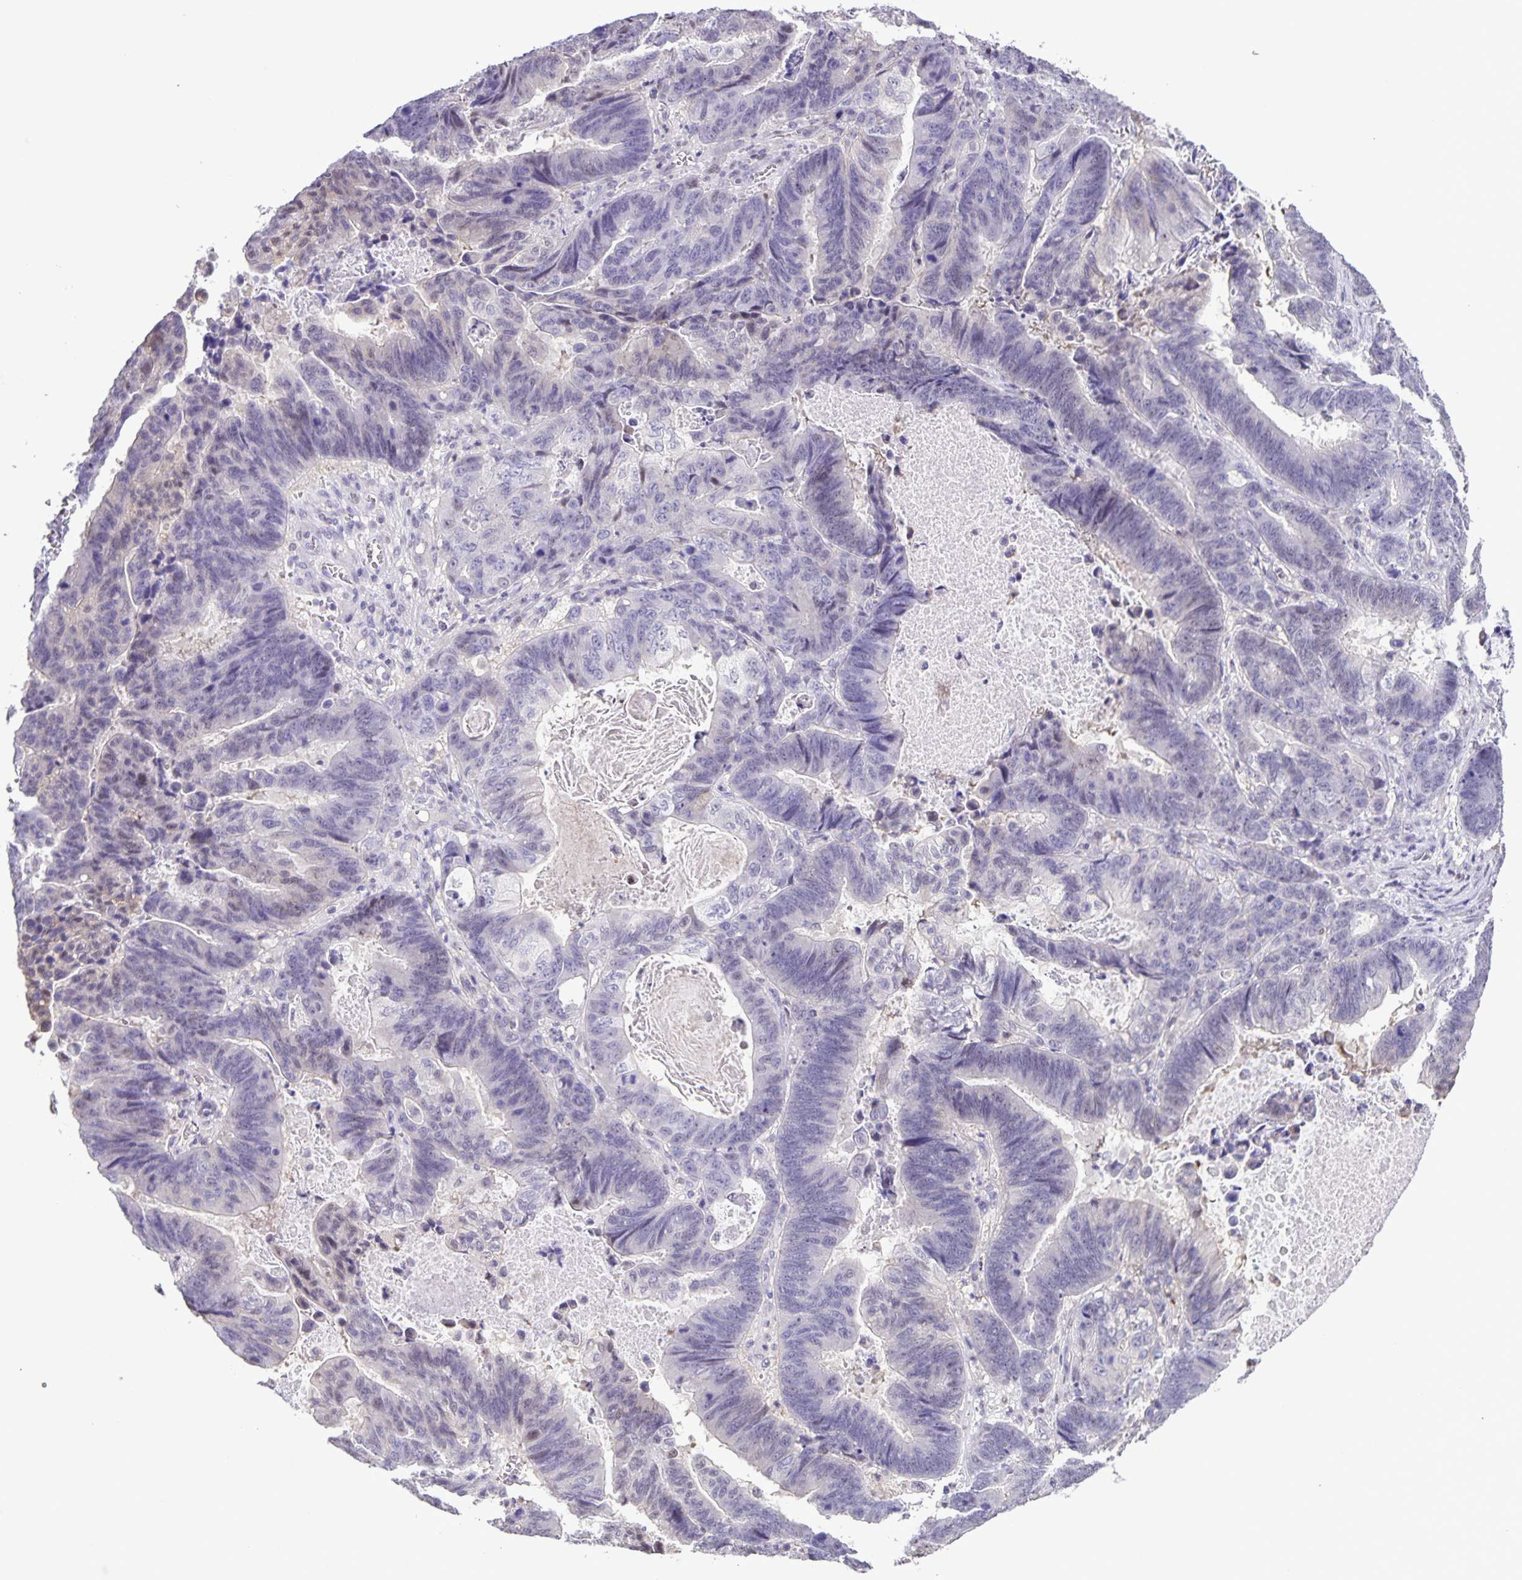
{"staining": {"intensity": "negative", "quantity": "none", "location": "none"}, "tissue": "lung cancer", "cell_type": "Tumor cells", "image_type": "cancer", "snomed": [{"axis": "morphology", "description": "Aneuploidy"}, {"axis": "morphology", "description": "Adenocarcinoma, NOS"}, {"axis": "morphology", "description": "Adenocarcinoma primary or metastatic"}, {"axis": "topography", "description": "Lung"}], "caption": "The photomicrograph exhibits no significant staining in tumor cells of lung cancer (adenocarcinoma). (Stains: DAB immunohistochemistry with hematoxylin counter stain, Microscopy: brightfield microscopy at high magnification).", "gene": "ONECUT2", "patient": {"sex": "female", "age": 75}}